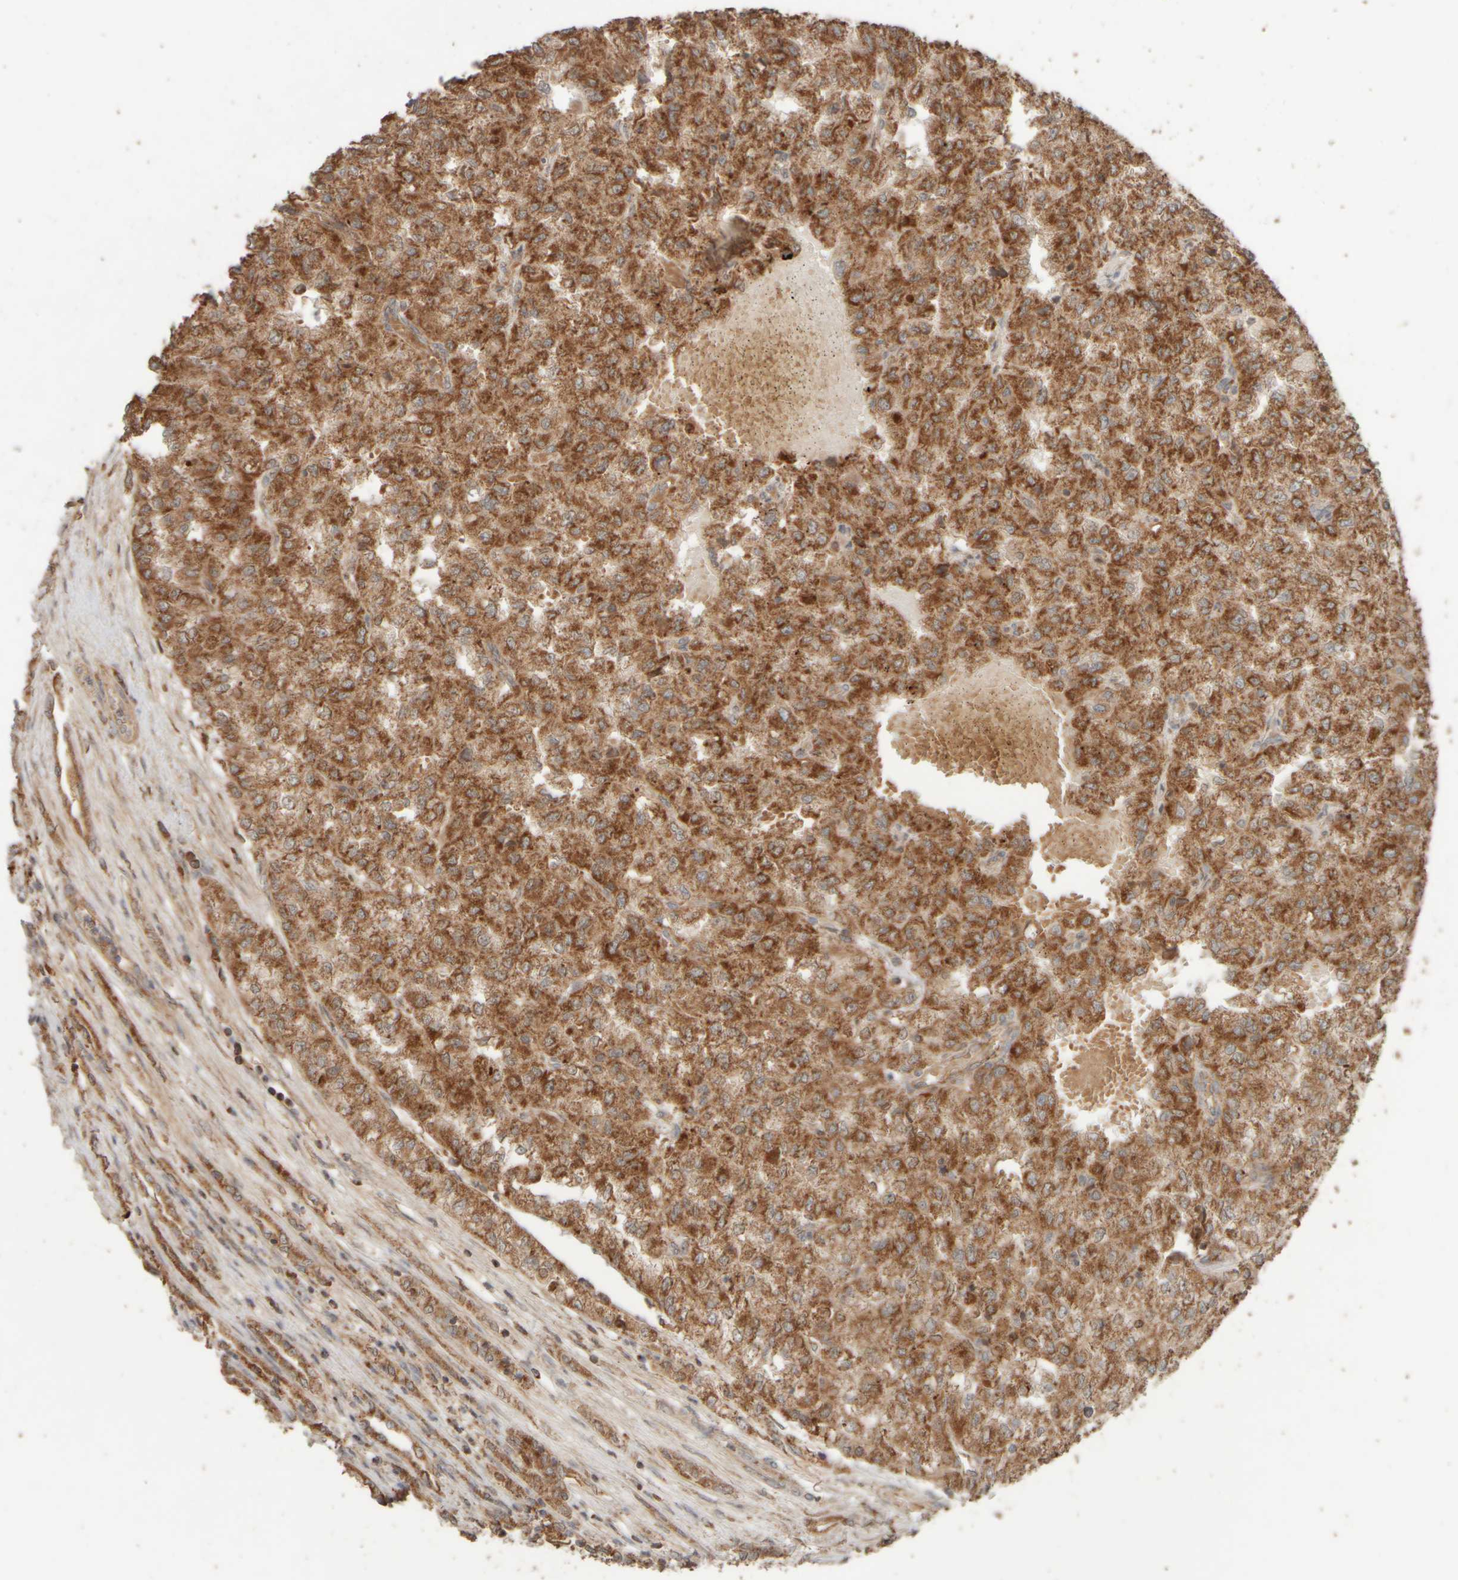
{"staining": {"intensity": "strong", "quantity": ">75%", "location": "cytoplasmic/membranous"}, "tissue": "renal cancer", "cell_type": "Tumor cells", "image_type": "cancer", "snomed": [{"axis": "morphology", "description": "Adenocarcinoma, NOS"}, {"axis": "topography", "description": "Kidney"}], "caption": "Protein staining by immunohistochemistry (IHC) shows strong cytoplasmic/membranous staining in about >75% of tumor cells in renal cancer.", "gene": "EIF2B3", "patient": {"sex": "female", "age": 54}}